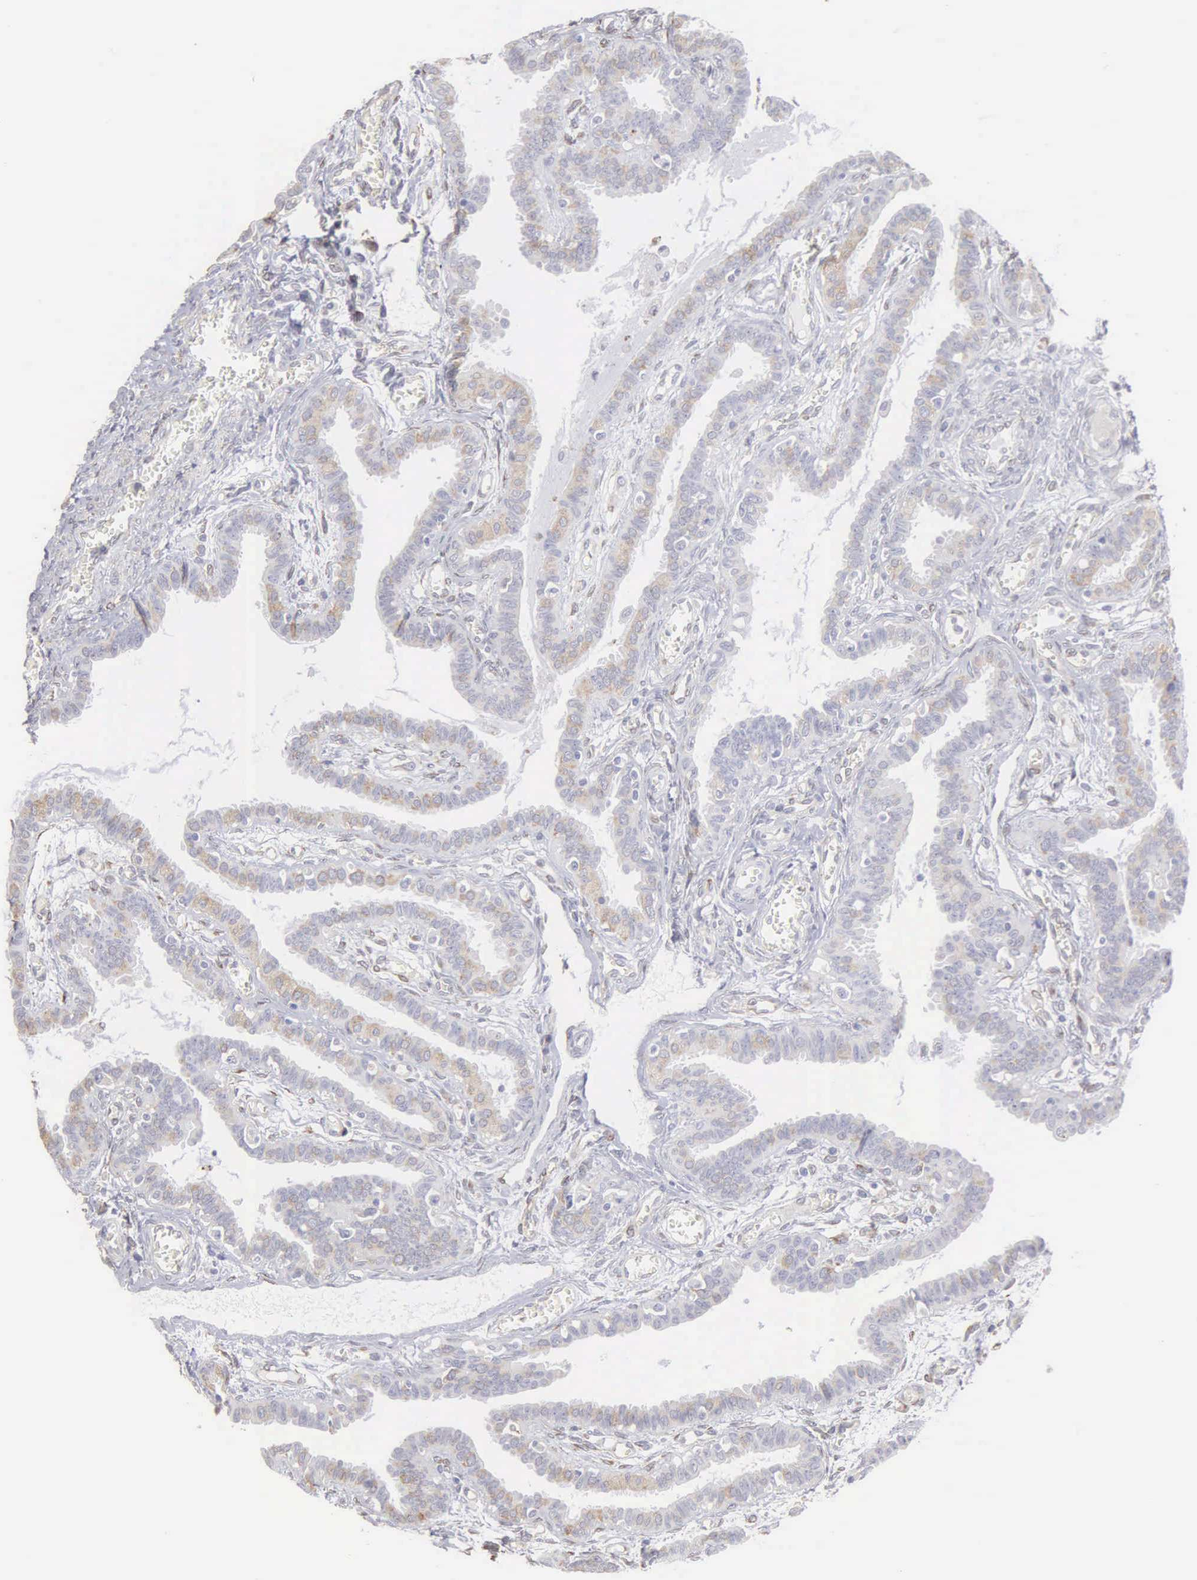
{"staining": {"intensity": "negative", "quantity": "none", "location": "none"}, "tissue": "fallopian tube", "cell_type": "Glandular cells", "image_type": "normal", "snomed": [{"axis": "morphology", "description": "Normal tissue, NOS"}, {"axis": "topography", "description": "Fallopian tube"}], "caption": "Human fallopian tube stained for a protein using immunohistochemistry (IHC) displays no expression in glandular cells.", "gene": "LIN52", "patient": {"sex": "female", "age": 67}}